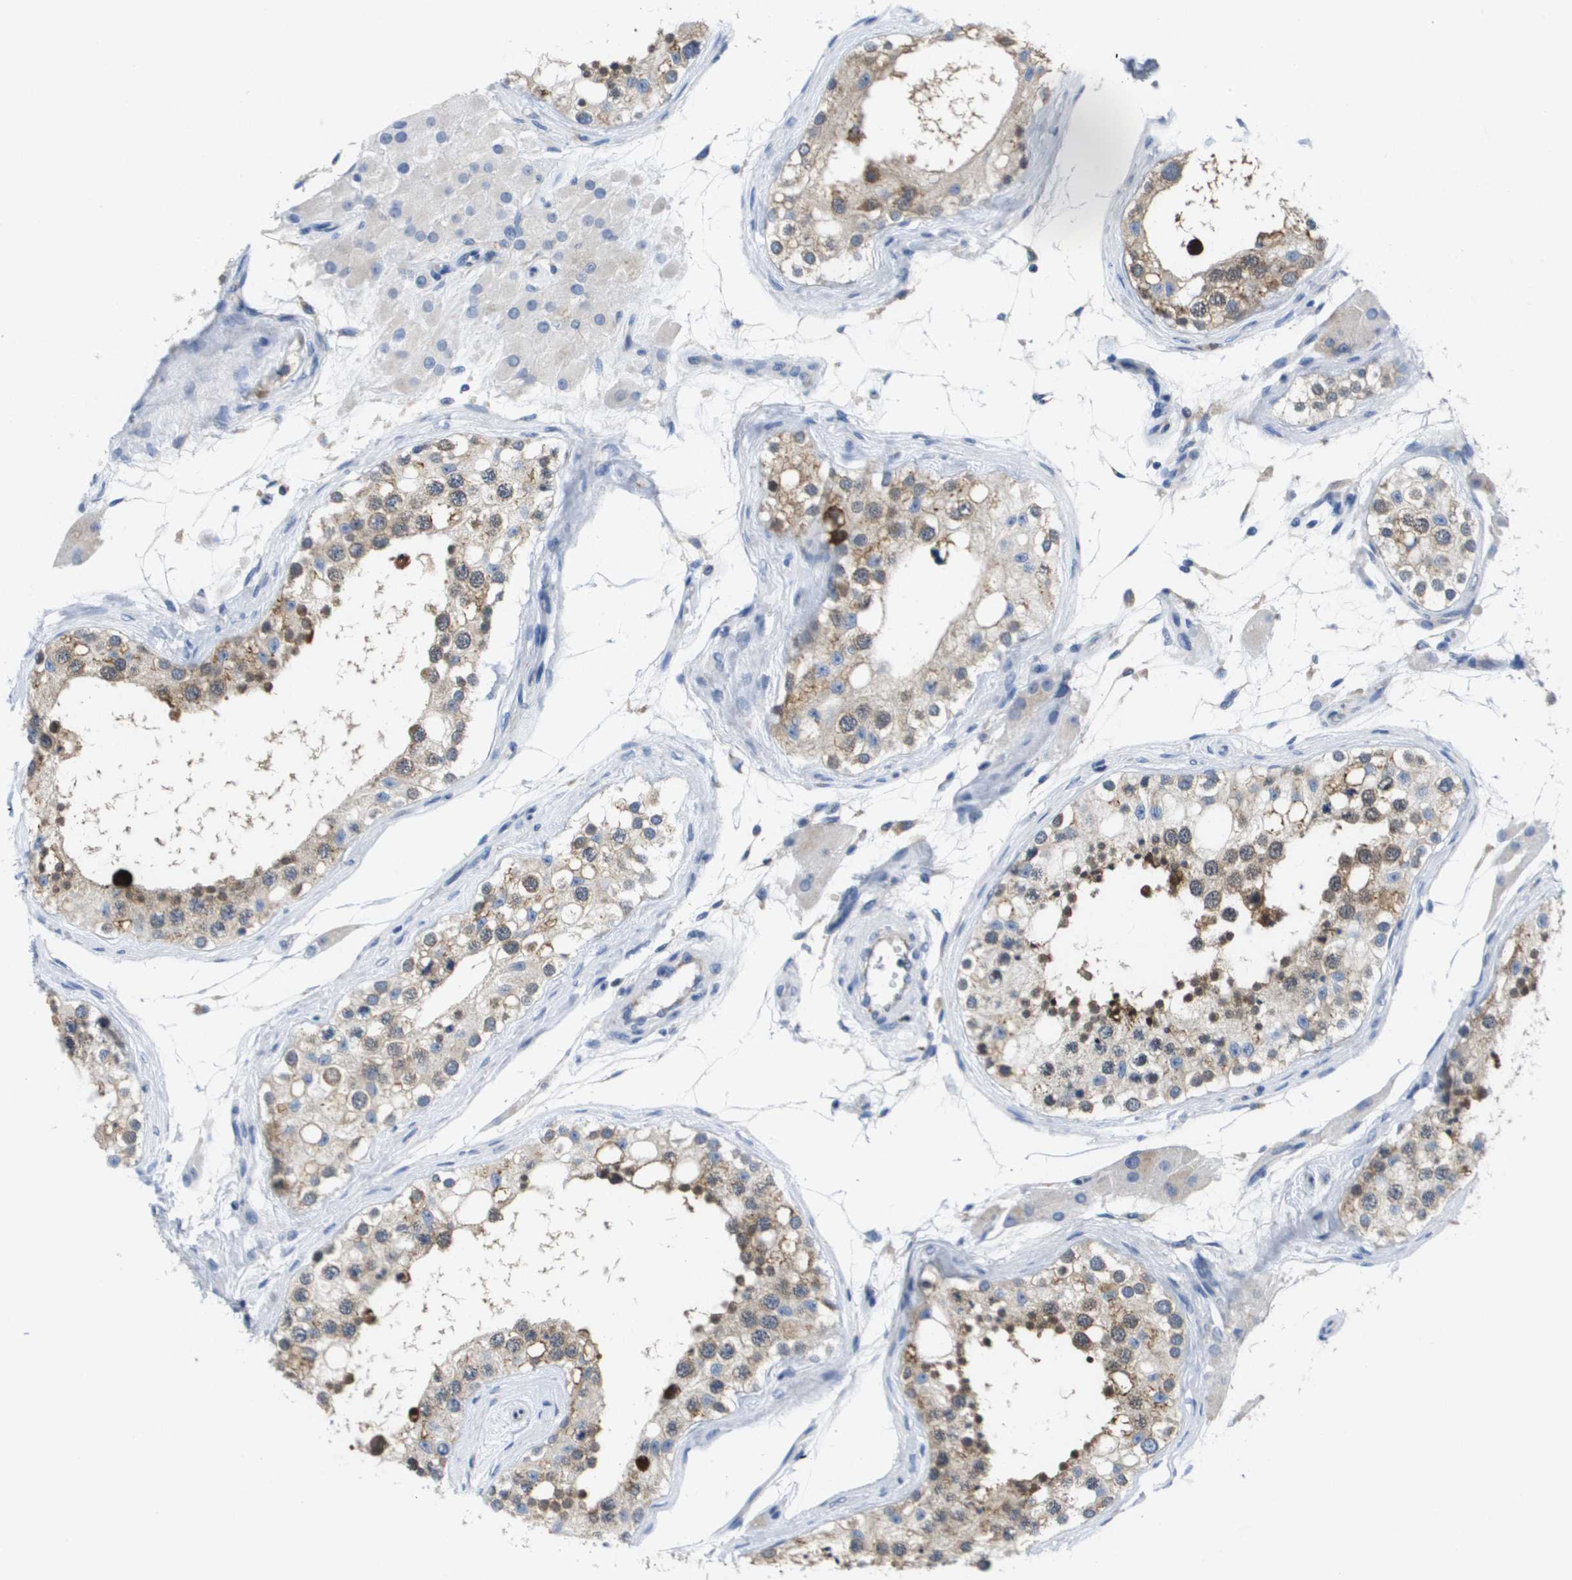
{"staining": {"intensity": "moderate", "quantity": "25%-75%", "location": "cytoplasmic/membranous,nuclear"}, "tissue": "testis", "cell_type": "Cells in seminiferous ducts", "image_type": "normal", "snomed": [{"axis": "morphology", "description": "Normal tissue, NOS"}, {"axis": "topography", "description": "Testis"}], "caption": "This is a micrograph of immunohistochemistry (IHC) staining of benign testis, which shows moderate expression in the cytoplasmic/membranous,nuclear of cells in seminiferous ducts.", "gene": "CD3G", "patient": {"sex": "male", "age": 68}}